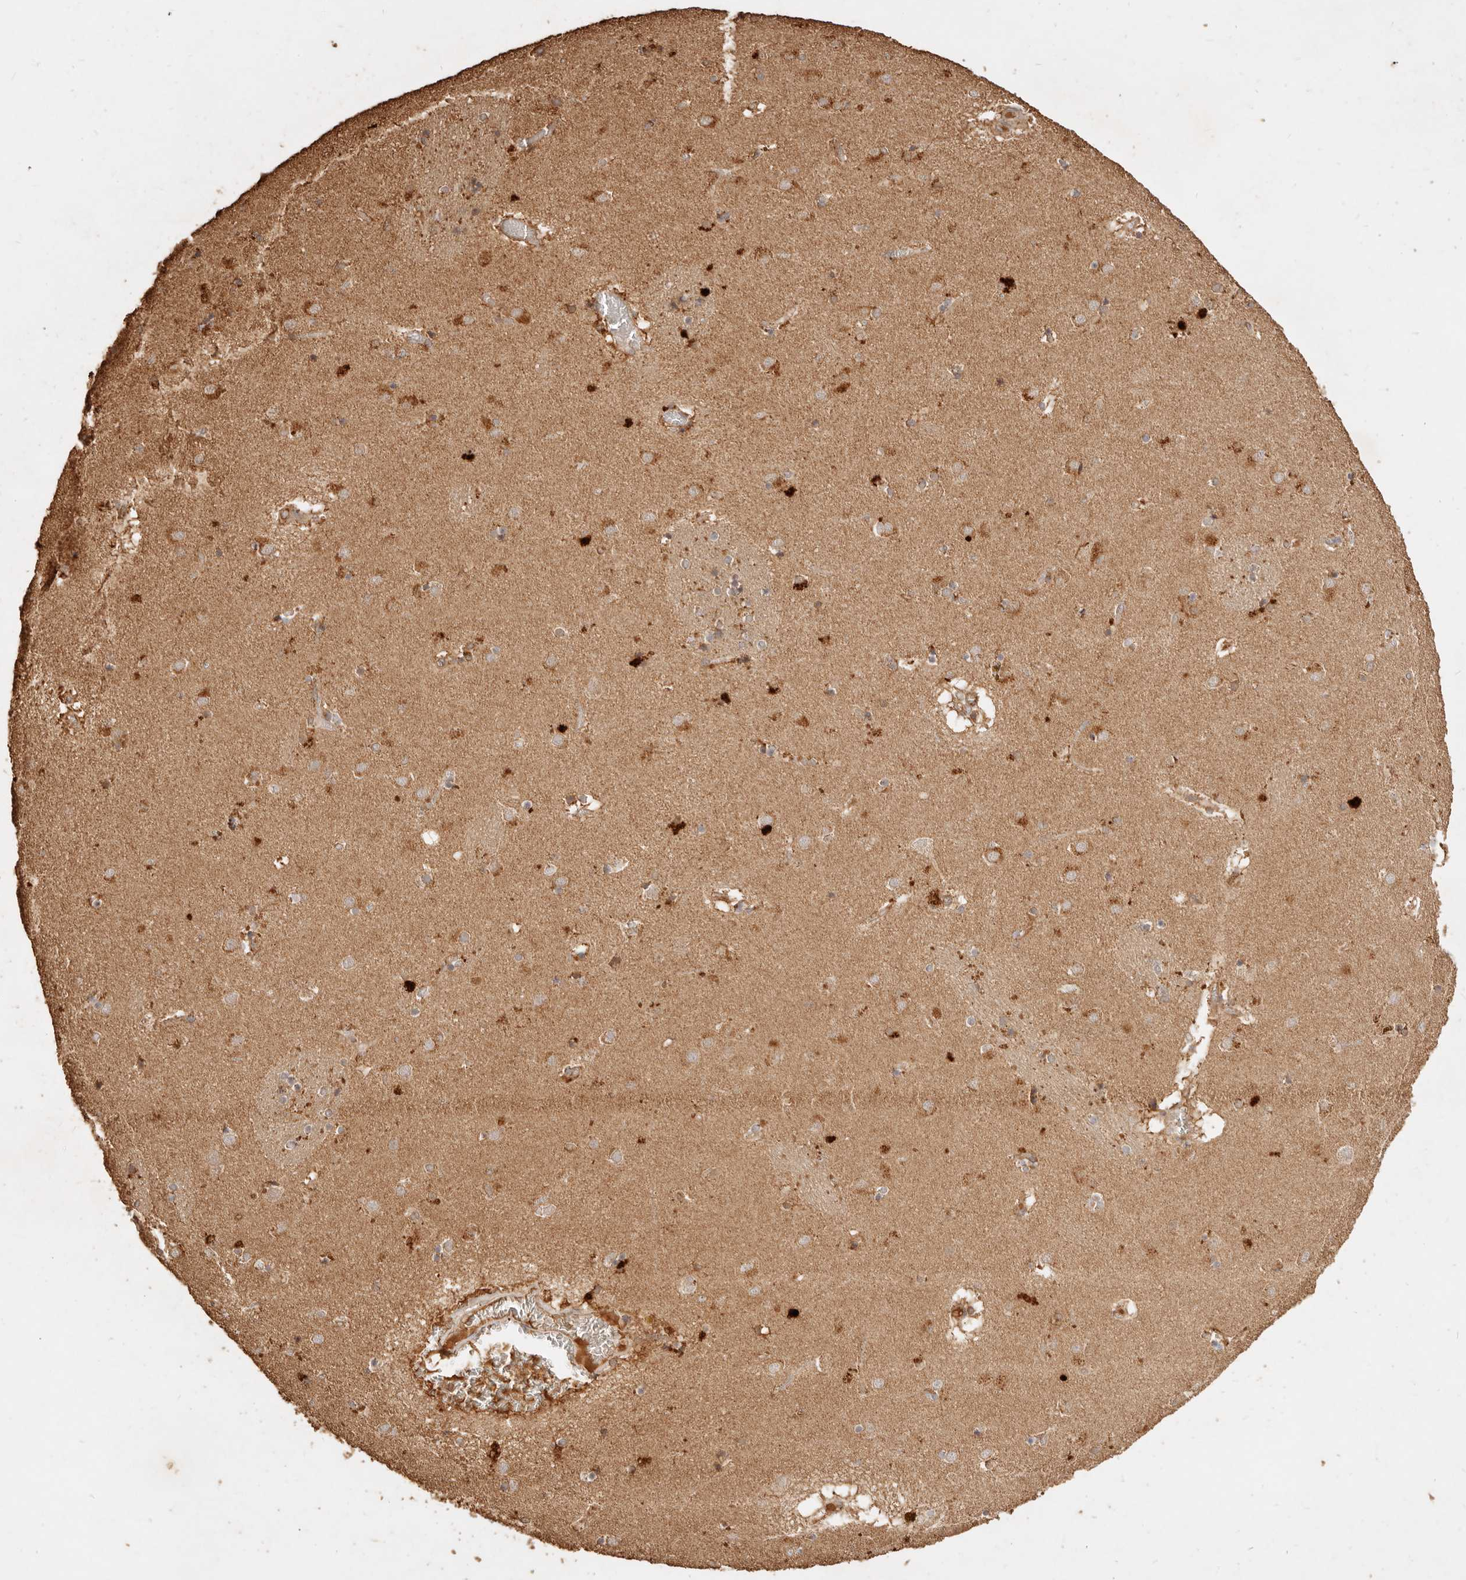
{"staining": {"intensity": "moderate", "quantity": ">75%", "location": "cytoplasmic/membranous"}, "tissue": "caudate", "cell_type": "Glial cells", "image_type": "normal", "snomed": [{"axis": "morphology", "description": "Normal tissue, NOS"}, {"axis": "topography", "description": "Lateral ventricle wall"}], "caption": "This micrograph shows immunohistochemistry (IHC) staining of normal human caudate, with medium moderate cytoplasmic/membranous staining in approximately >75% of glial cells.", "gene": "FAM180B", "patient": {"sex": "male", "age": 70}}